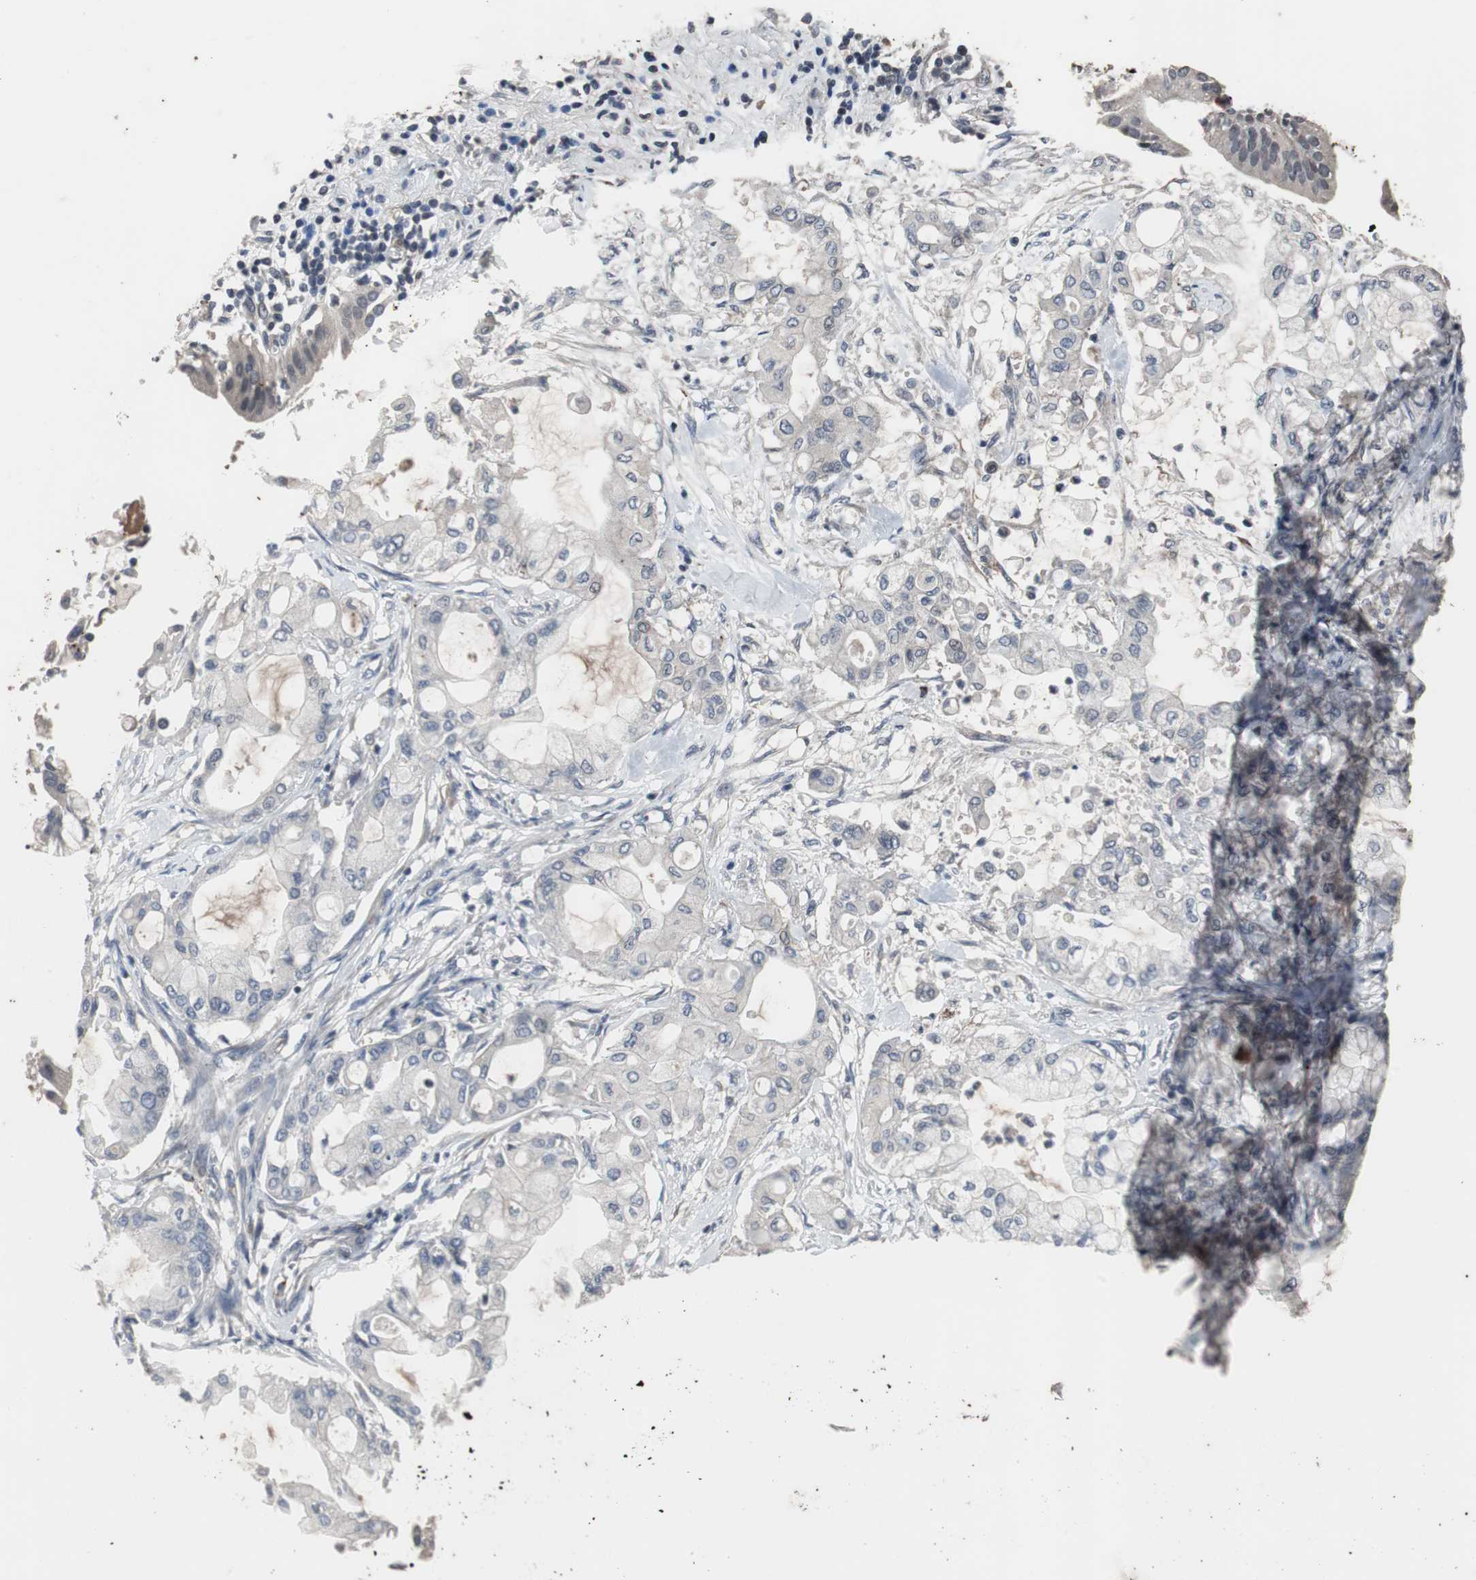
{"staining": {"intensity": "negative", "quantity": "none", "location": "none"}, "tissue": "pancreatic cancer", "cell_type": "Tumor cells", "image_type": "cancer", "snomed": [{"axis": "morphology", "description": "Adenocarcinoma, NOS"}, {"axis": "morphology", "description": "Adenocarcinoma, metastatic, NOS"}, {"axis": "topography", "description": "Lymph node"}, {"axis": "topography", "description": "Pancreas"}, {"axis": "topography", "description": "Duodenum"}], "caption": "This is an immunohistochemistry micrograph of adenocarcinoma (pancreatic). There is no expression in tumor cells.", "gene": "CRADD", "patient": {"sex": "female", "age": 64}}